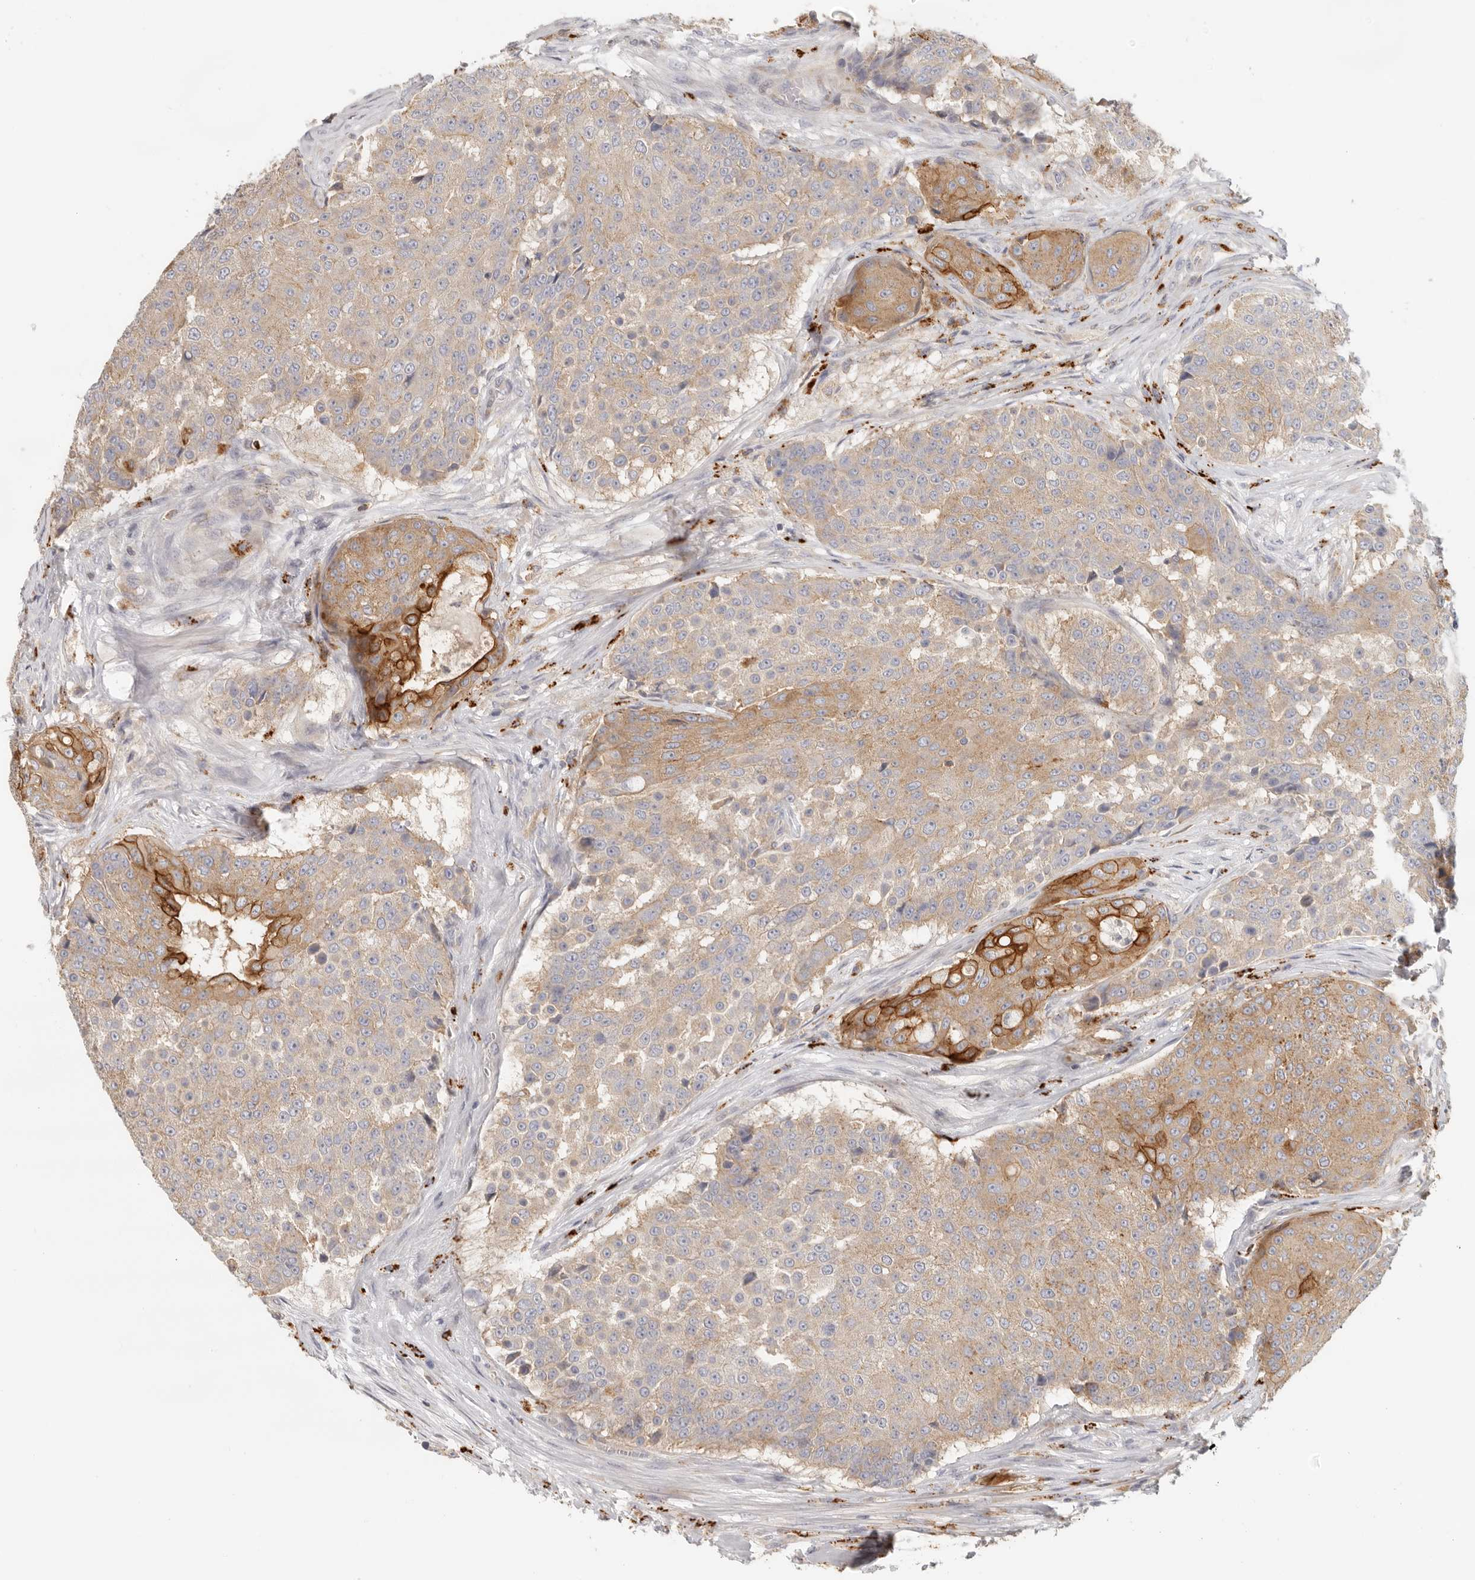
{"staining": {"intensity": "moderate", "quantity": "25%-75%", "location": "cytoplasmic/membranous"}, "tissue": "urothelial cancer", "cell_type": "Tumor cells", "image_type": "cancer", "snomed": [{"axis": "morphology", "description": "Urothelial carcinoma, High grade"}, {"axis": "topography", "description": "Urinary bladder"}], "caption": "Immunohistochemistry photomicrograph of human urothelial cancer stained for a protein (brown), which shows medium levels of moderate cytoplasmic/membranous positivity in about 25%-75% of tumor cells.", "gene": "ANXA9", "patient": {"sex": "female", "age": 63}}